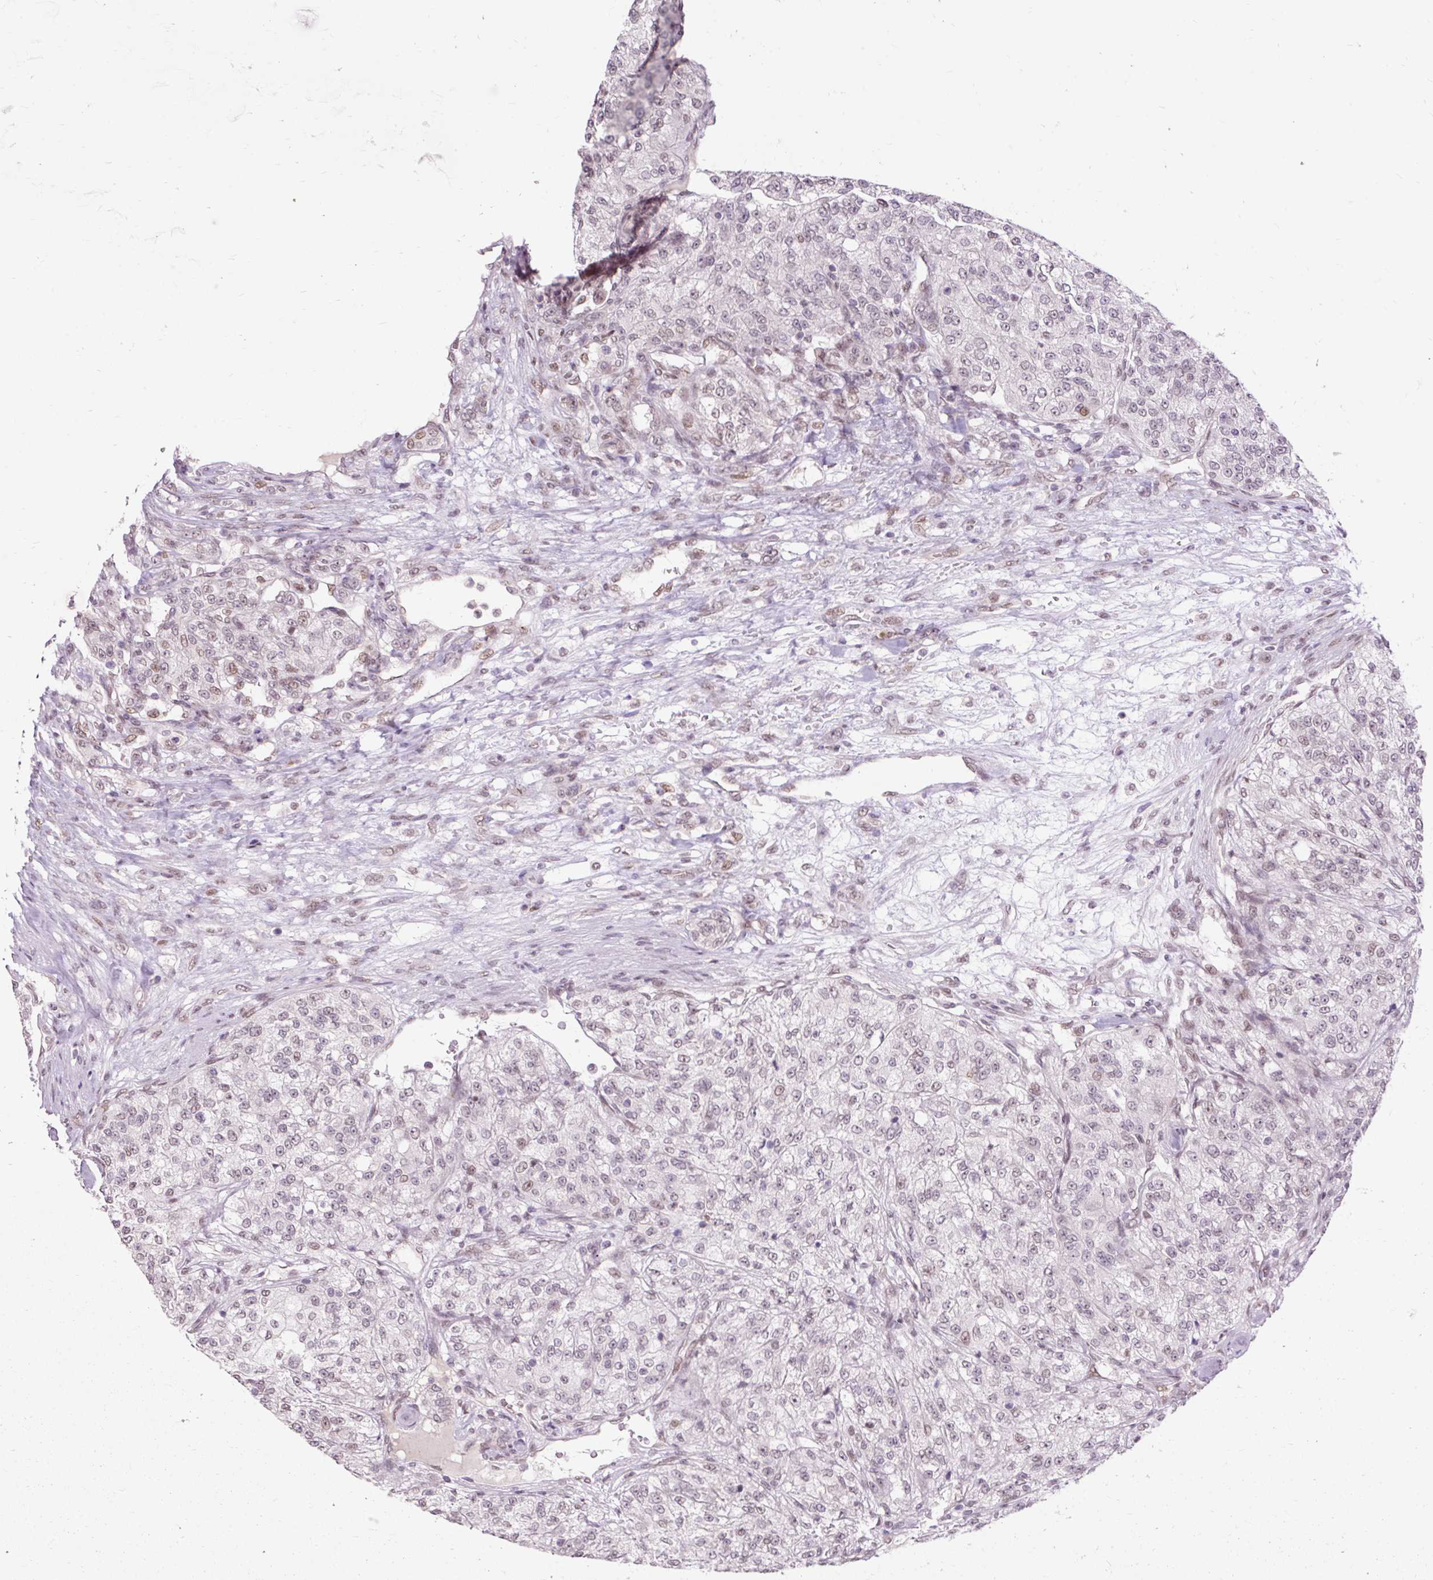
{"staining": {"intensity": "negative", "quantity": "none", "location": "none"}, "tissue": "renal cancer", "cell_type": "Tumor cells", "image_type": "cancer", "snomed": [{"axis": "morphology", "description": "Adenocarcinoma, NOS"}, {"axis": "topography", "description": "Kidney"}], "caption": "Photomicrograph shows no significant protein expression in tumor cells of renal cancer (adenocarcinoma).", "gene": "NPIPB12", "patient": {"sex": "female", "age": 63}}